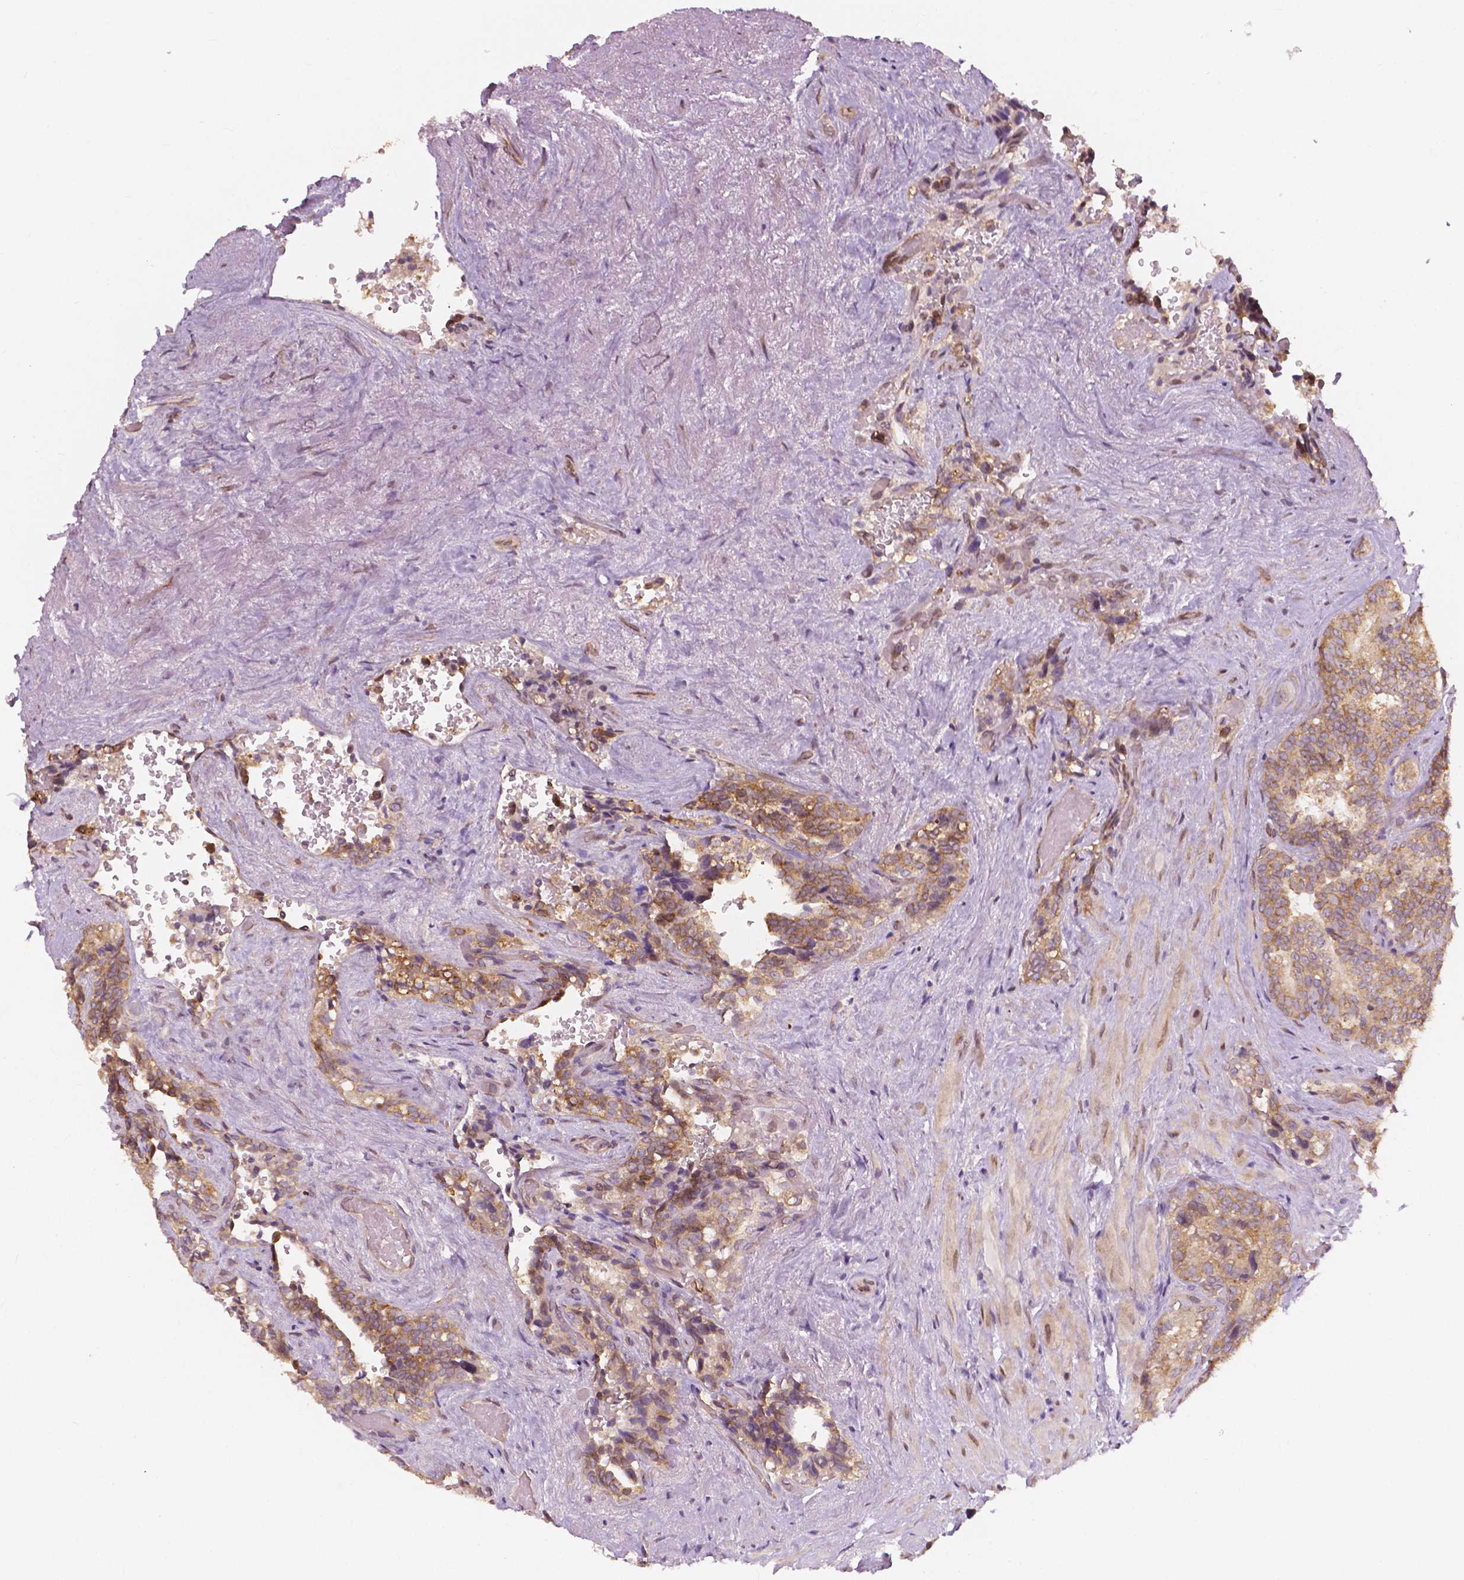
{"staining": {"intensity": "moderate", "quantity": ">75%", "location": "cytoplasmic/membranous"}, "tissue": "seminal vesicle", "cell_type": "Glandular cells", "image_type": "normal", "snomed": [{"axis": "morphology", "description": "Normal tissue, NOS"}, {"axis": "topography", "description": "Seminal veicle"}], "caption": "Human seminal vesicle stained for a protein (brown) shows moderate cytoplasmic/membranous positive positivity in approximately >75% of glandular cells.", "gene": "G3BP1", "patient": {"sex": "male", "age": 69}}